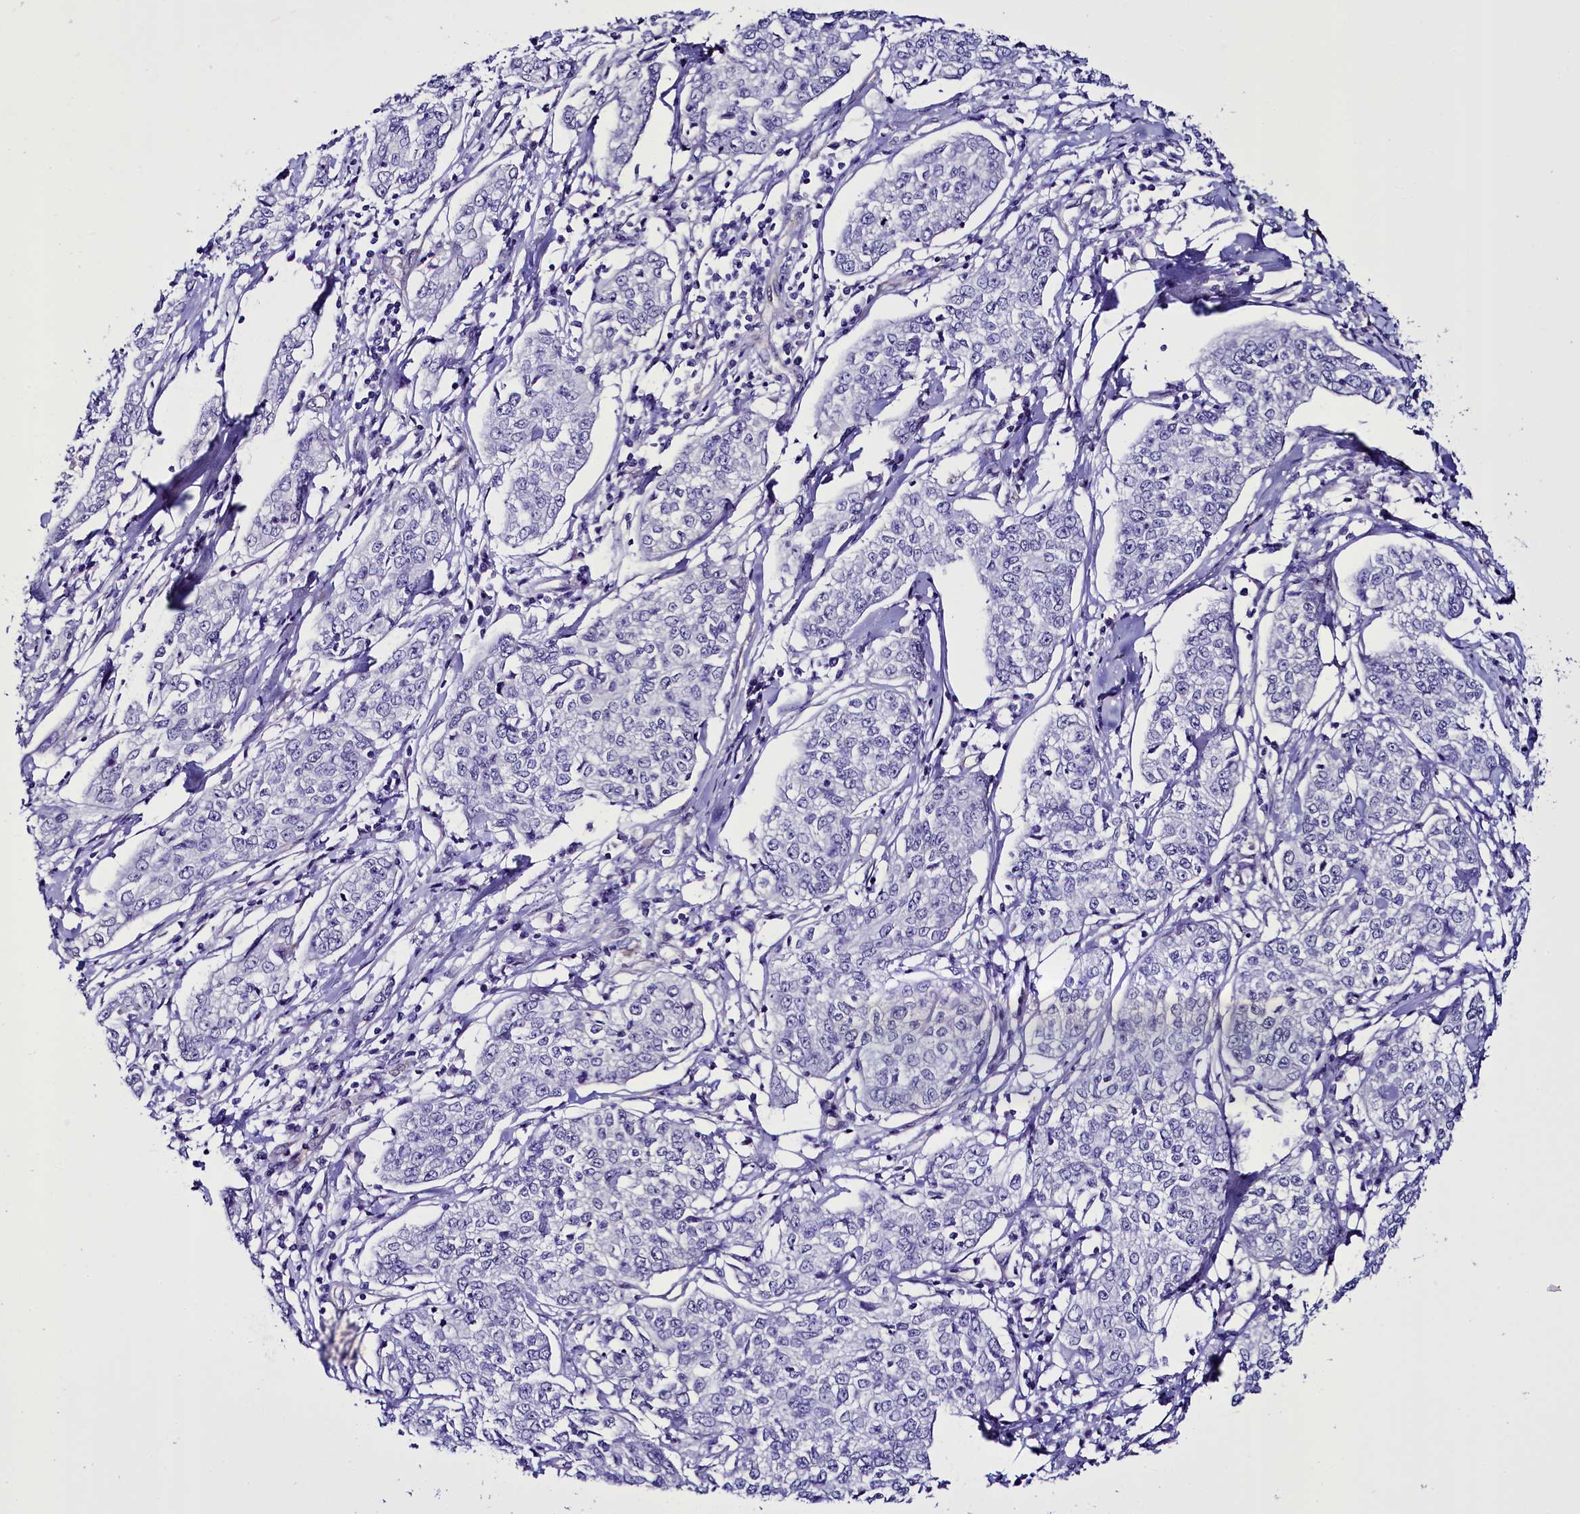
{"staining": {"intensity": "negative", "quantity": "none", "location": "none"}, "tissue": "cervical cancer", "cell_type": "Tumor cells", "image_type": "cancer", "snomed": [{"axis": "morphology", "description": "Squamous cell carcinoma, NOS"}, {"axis": "topography", "description": "Cervix"}], "caption": "High power microscopy photomicrograph of an immunohistochemistry micrograph of cervical cancer (squamous cell carcinoma), revealing no significant expression in tumor cells. (DAB (3,3'-diaminobenzidine) immunohistochemistry, high magnification).", "gene": "STXBP1", "patient": {"sex": "female", "age": 35}}